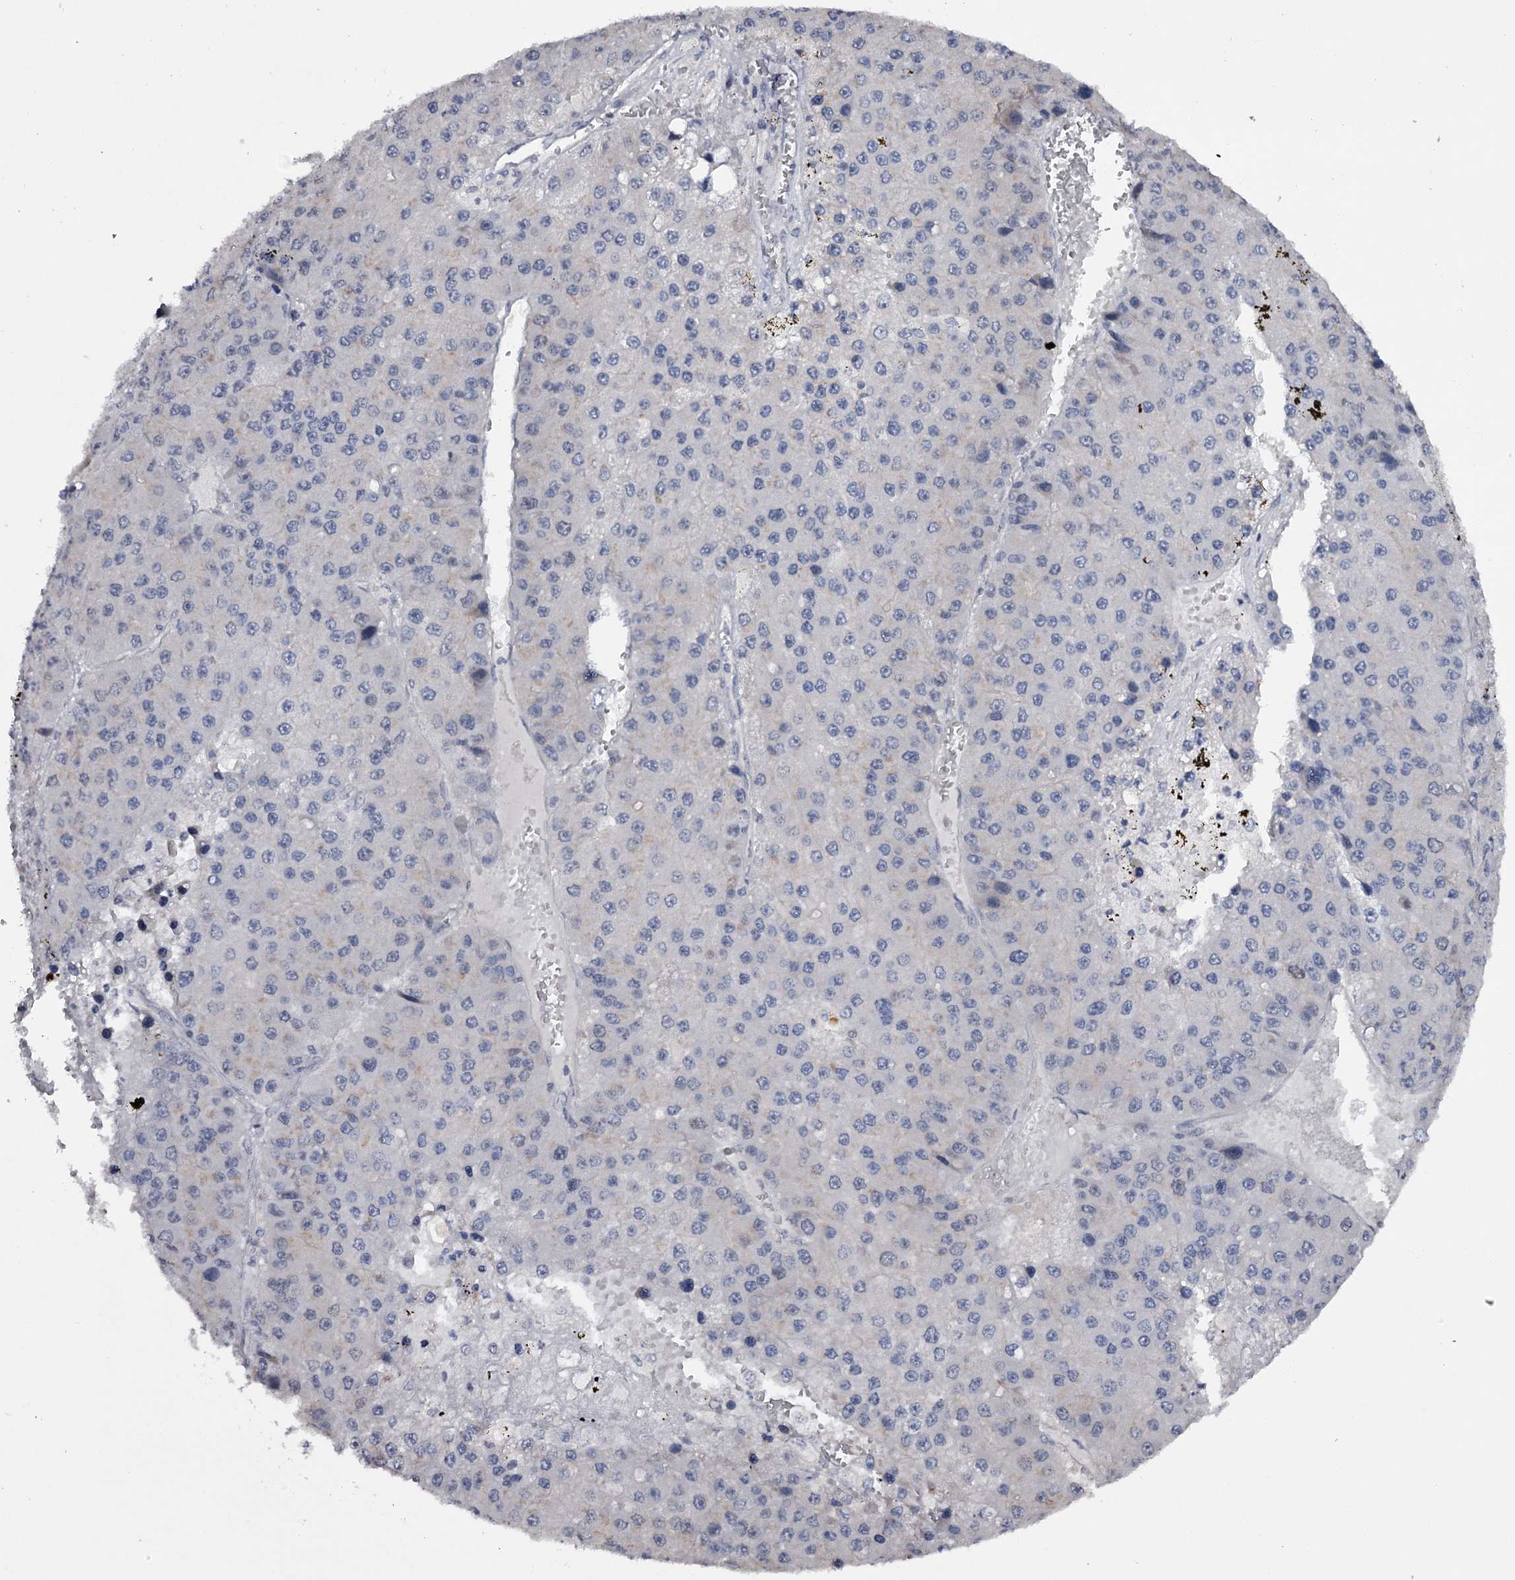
{"staining": {"intensity": "negative", "quantity": "none", "location": "none"}, "tissue": "liver cancer", "cell_type": "Tumor cells", "image_type": "cancer", "snomed": [{"axis": "morphology", "description": "Carcinoma, Hepatocellular, NOS"}, {"axis": "topography", "description": "Liver"}], "caption": "Tumor cells show no significant protein staining in liver cancer (hepatocellular carcinoma). (DAB immunohistochemistry (IHC) with hematoxylin counter stain).", "gene": "GTSF1", "patient": {"sex": "female", "age": 73}}